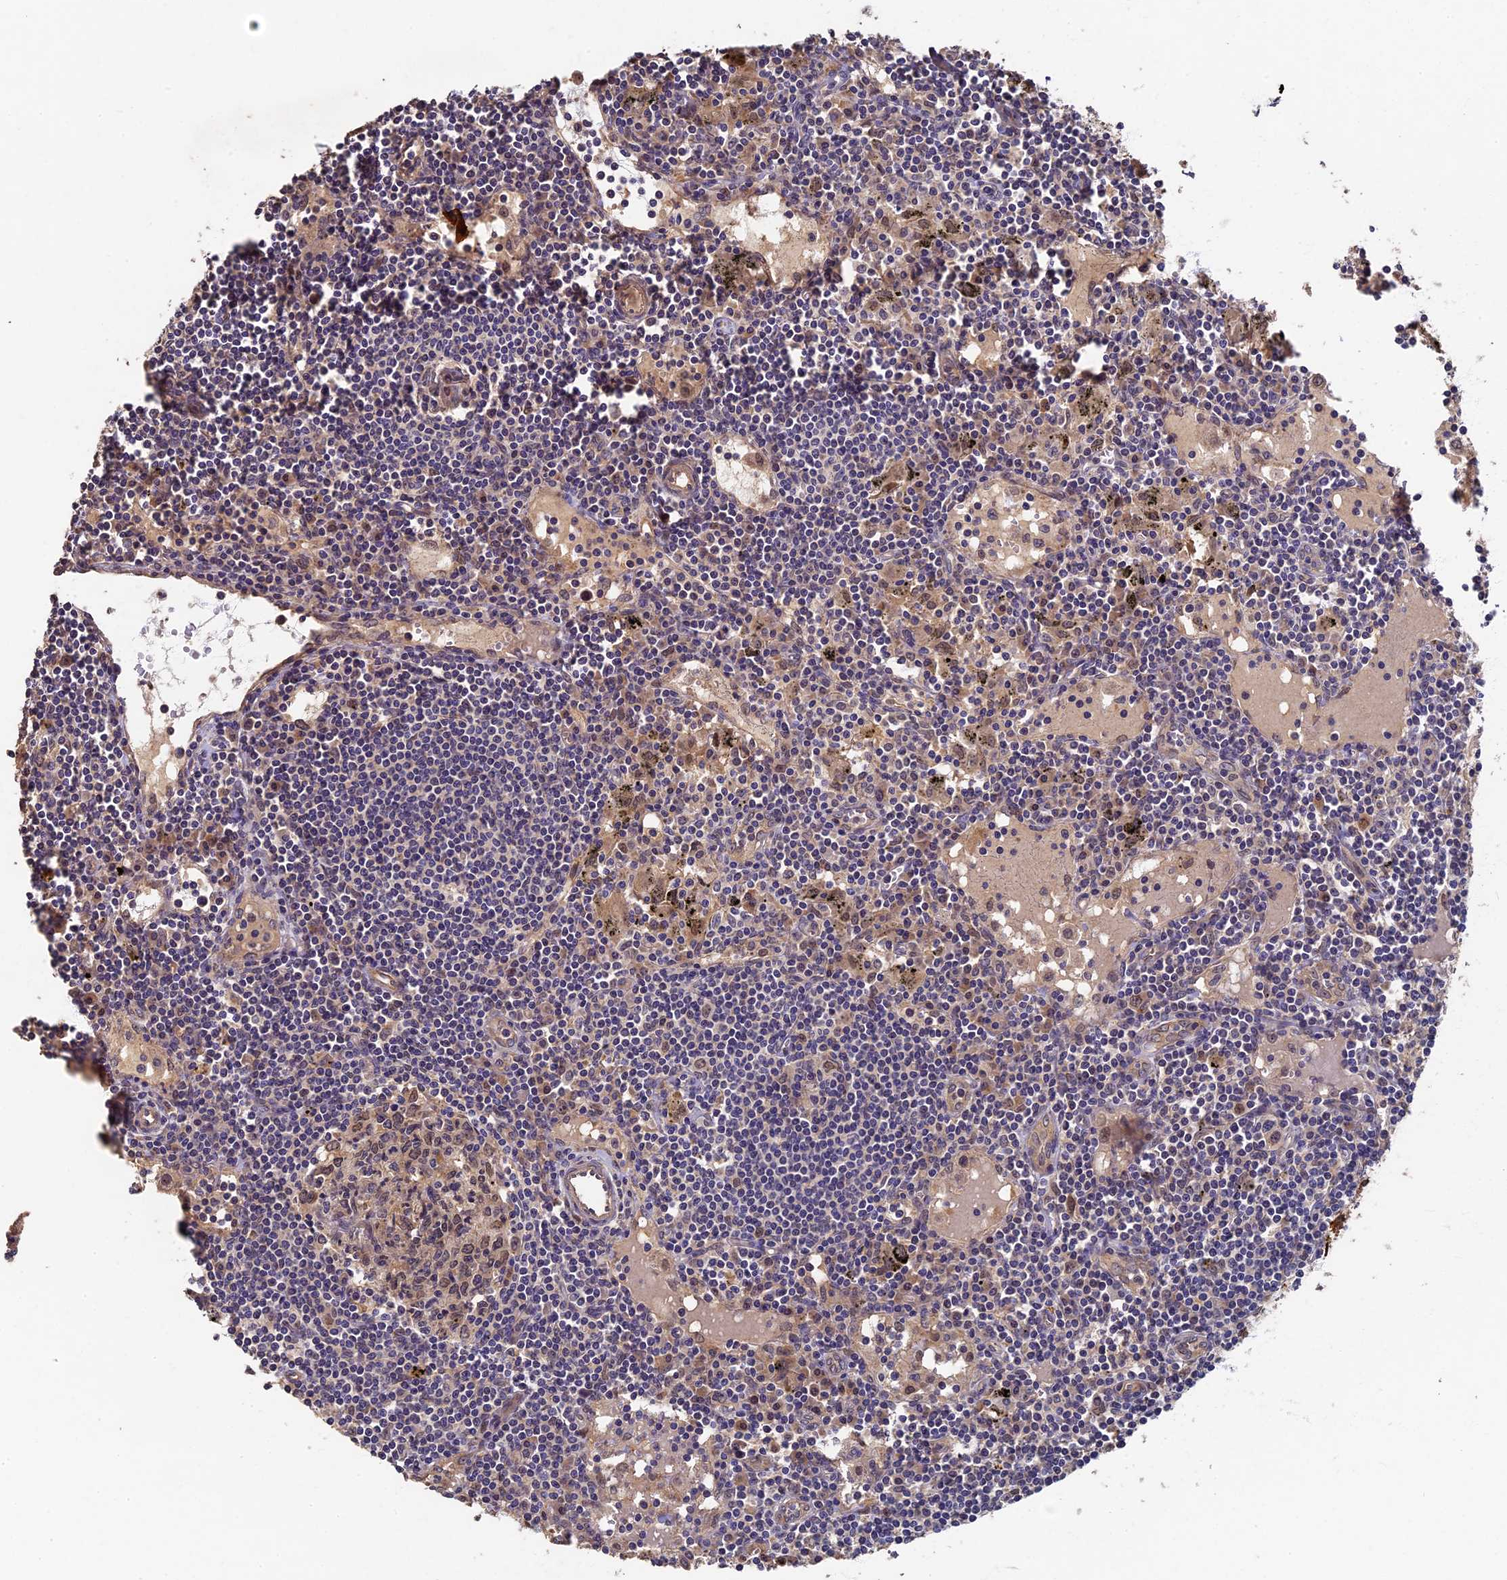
{"staining": {"intensity": "moderate", "quantity": "<25%", "location": "nuclear"}, "tissue": "lymph node", "cell_type": "Germinal center cells", "image_type": "normal", "snomed": [{"axis": "morphology", "description": "Normal tissue, NOS"}, {"axis": "topography", "description": "Lymph node"}], "caption": "Lymph node was stained to show a protein in brown. There is low levels of moderate nuclear expression in about <25% of germinal center cells. Immunohistochemistry (ihc) stains the protein in brown and the nuclei are stained blue.", "gene": "RSPH3", "patient": {"sex": "male", "age": 74}}